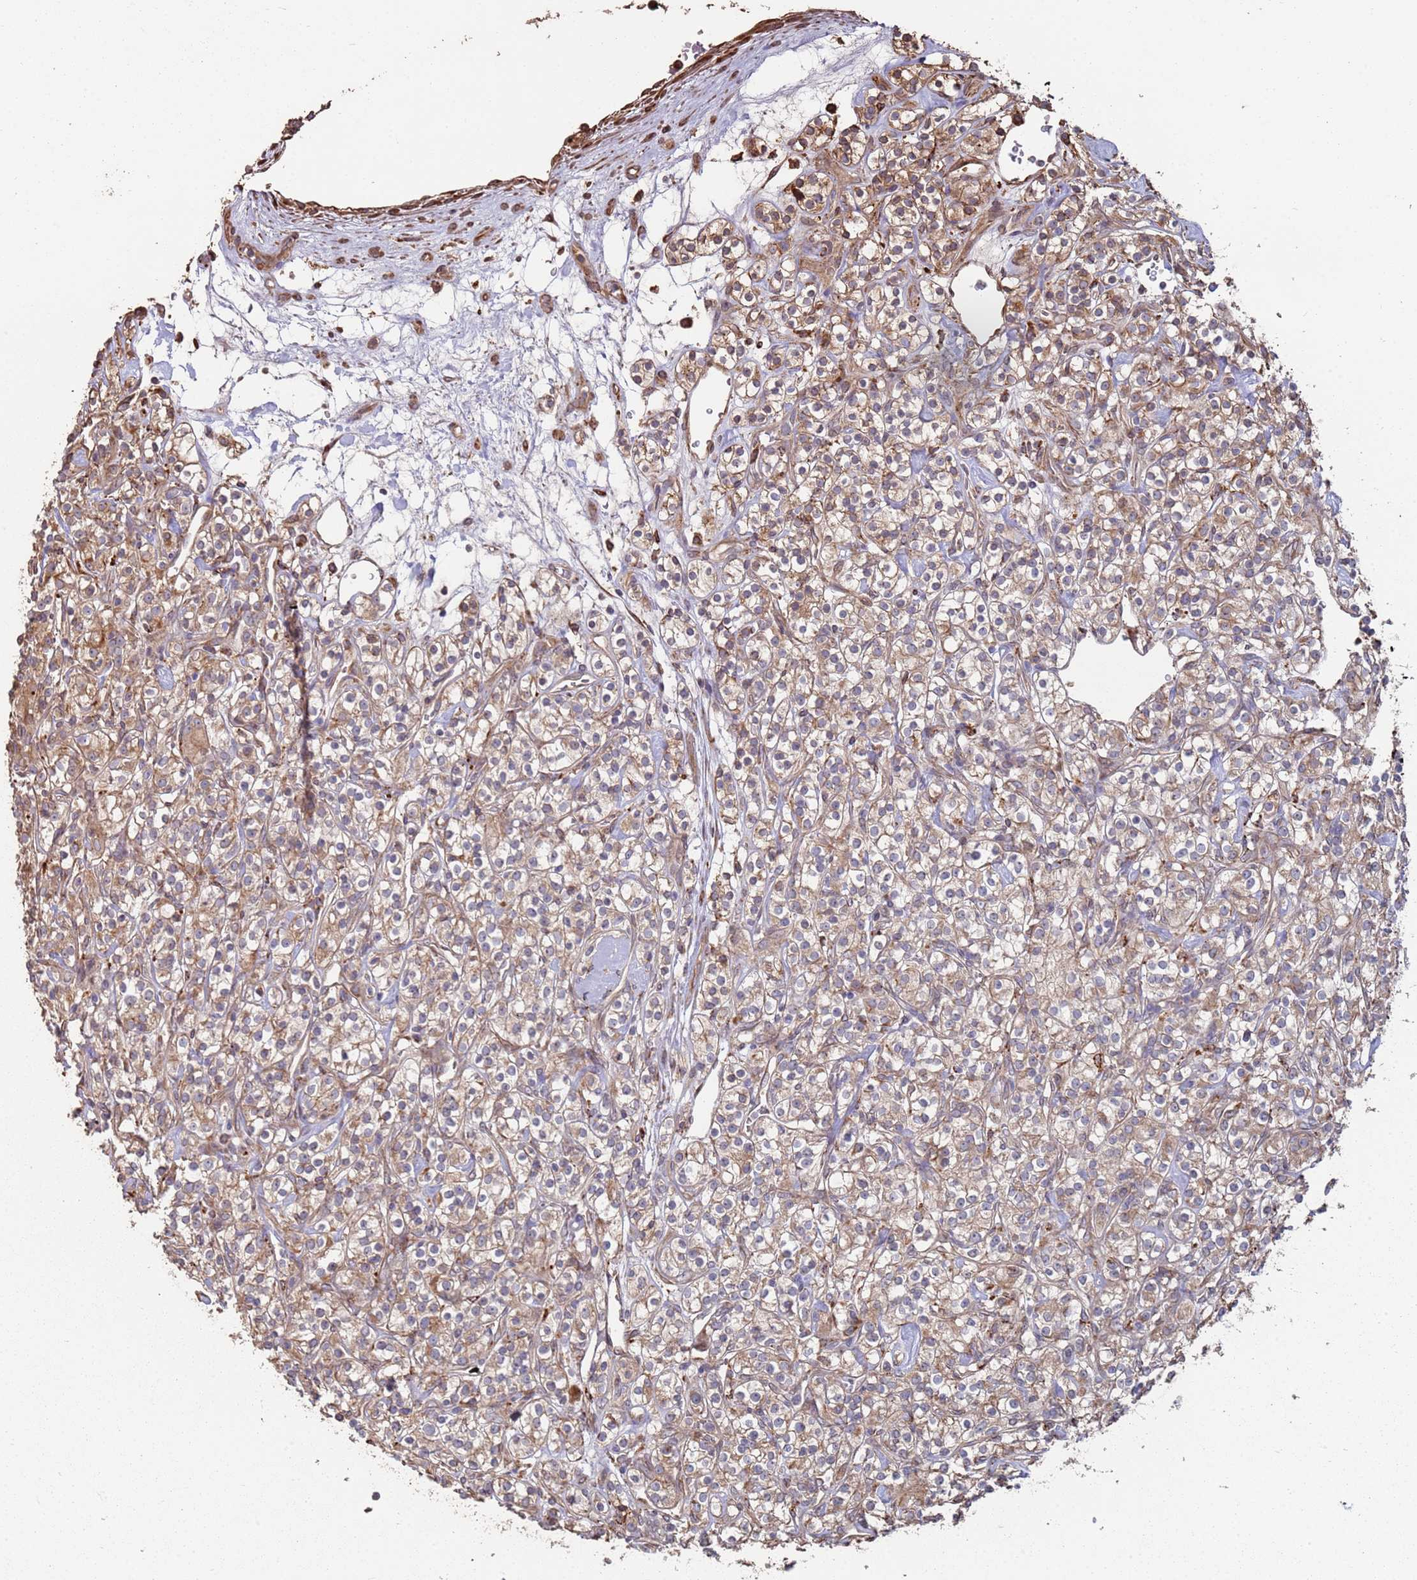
{"staining": {"intensity": "moderate", "quantity": "25%-75%", "location": "cytoplasmic/membranous"}, "tissue": "renal cancer", "cell_type": "Tumor cells", "image_type": "cancer", "snomed": [{"axis": "morphology", "description": "Adenocarcinoma, NOS"}, {"axis": "topography", "description": "Kidney"}], "caption": "A high-resolution micrograph shows immunohistochemistry staining of adenocarcinoma (renal), which exhibits moderate cytoplasmic/membranous positivity in about 25%-75% of tumor cells.", "gene": "LACC1", "patient": {"sex": "male", "age": 77}}